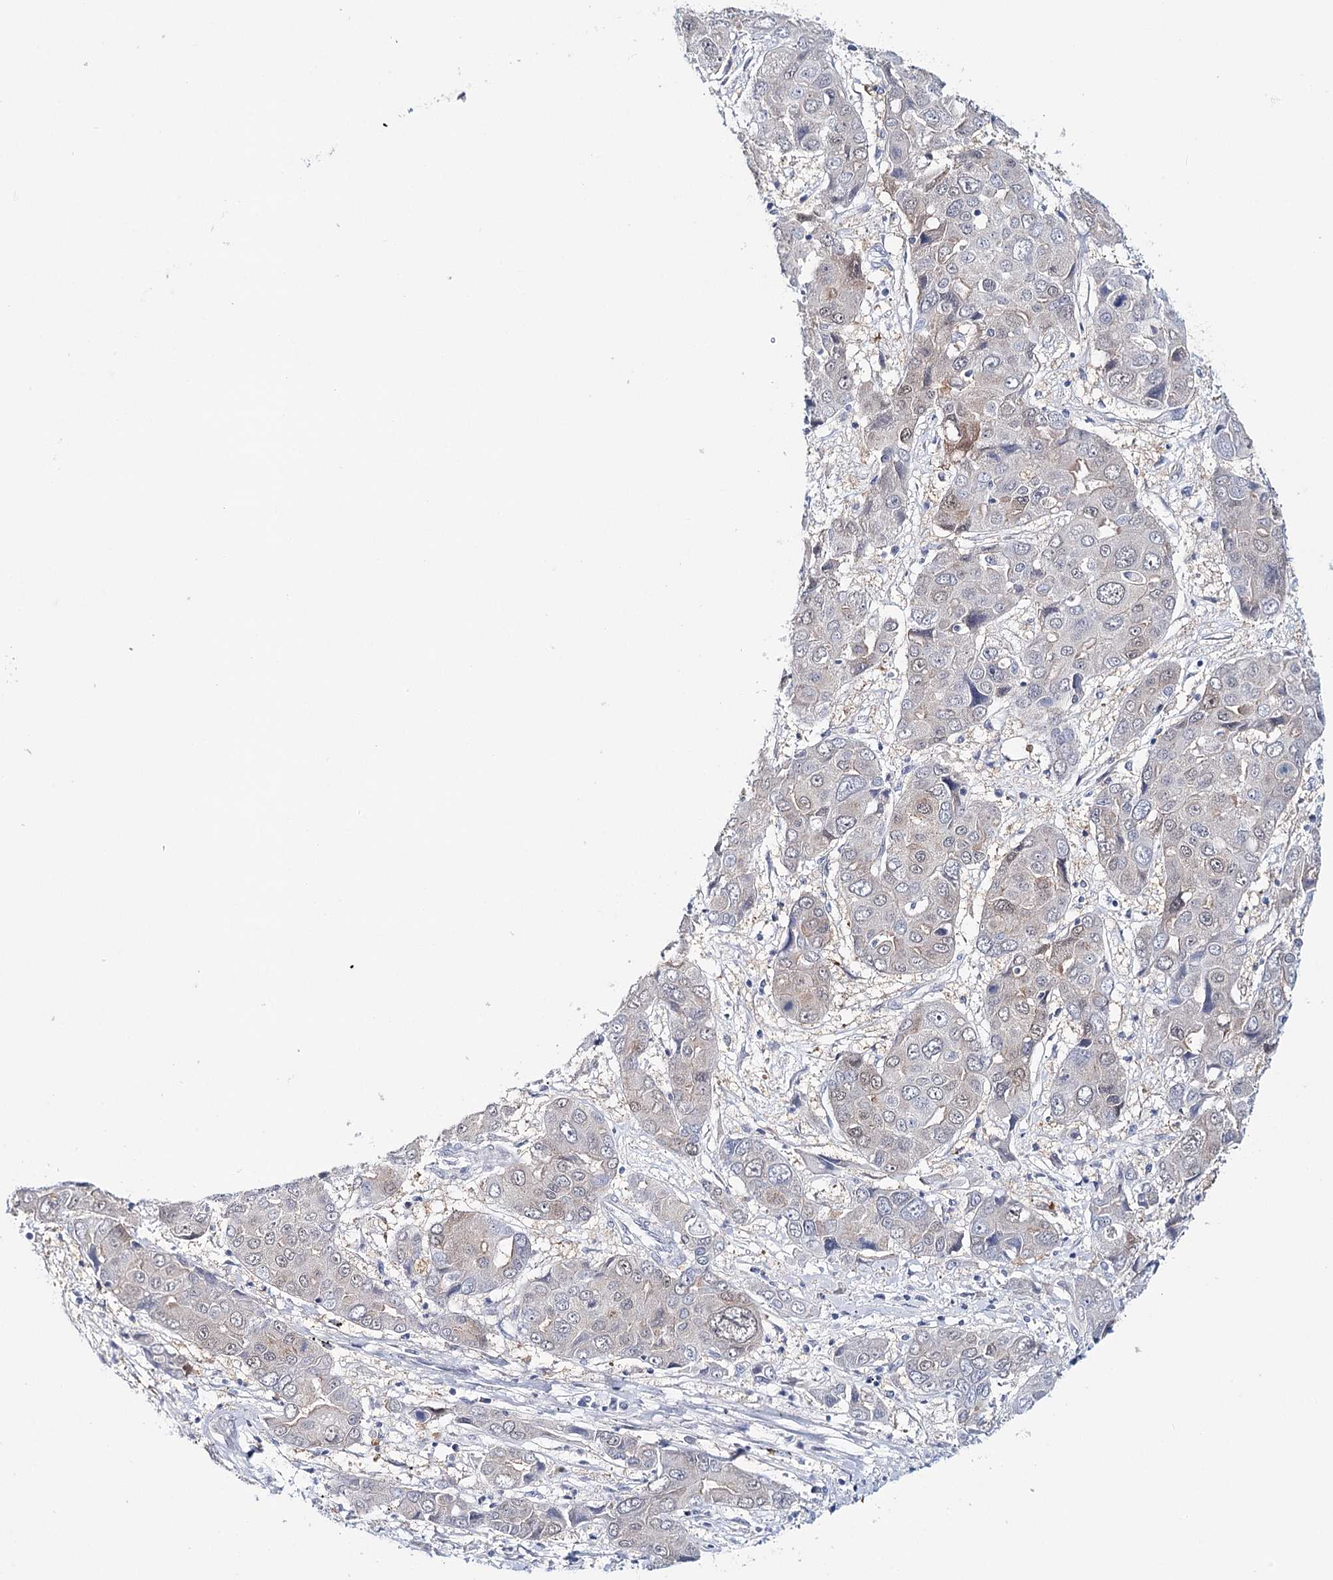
{"staining": {"intensity": "weak", "quantity": "<25%", "location": "cytoplasmic/membranous,nuclear"}, "tissue": "liver cancer", "cell_type": "Tumor cells", "image_type": "cancer", "snomed": [{"axis": "morphology", "description": "Cholangiocarcinoma"}, {"axis": "topography", "description": "Liver"}], "caption": "This is a histopathology image of immunohistochemistry (IHC) staining of liver cholangiocarcinoma, which shows no positivity in tumor cells.", "gene": "HSPA4L", "patient": {"sex": "male", "age": 67}}